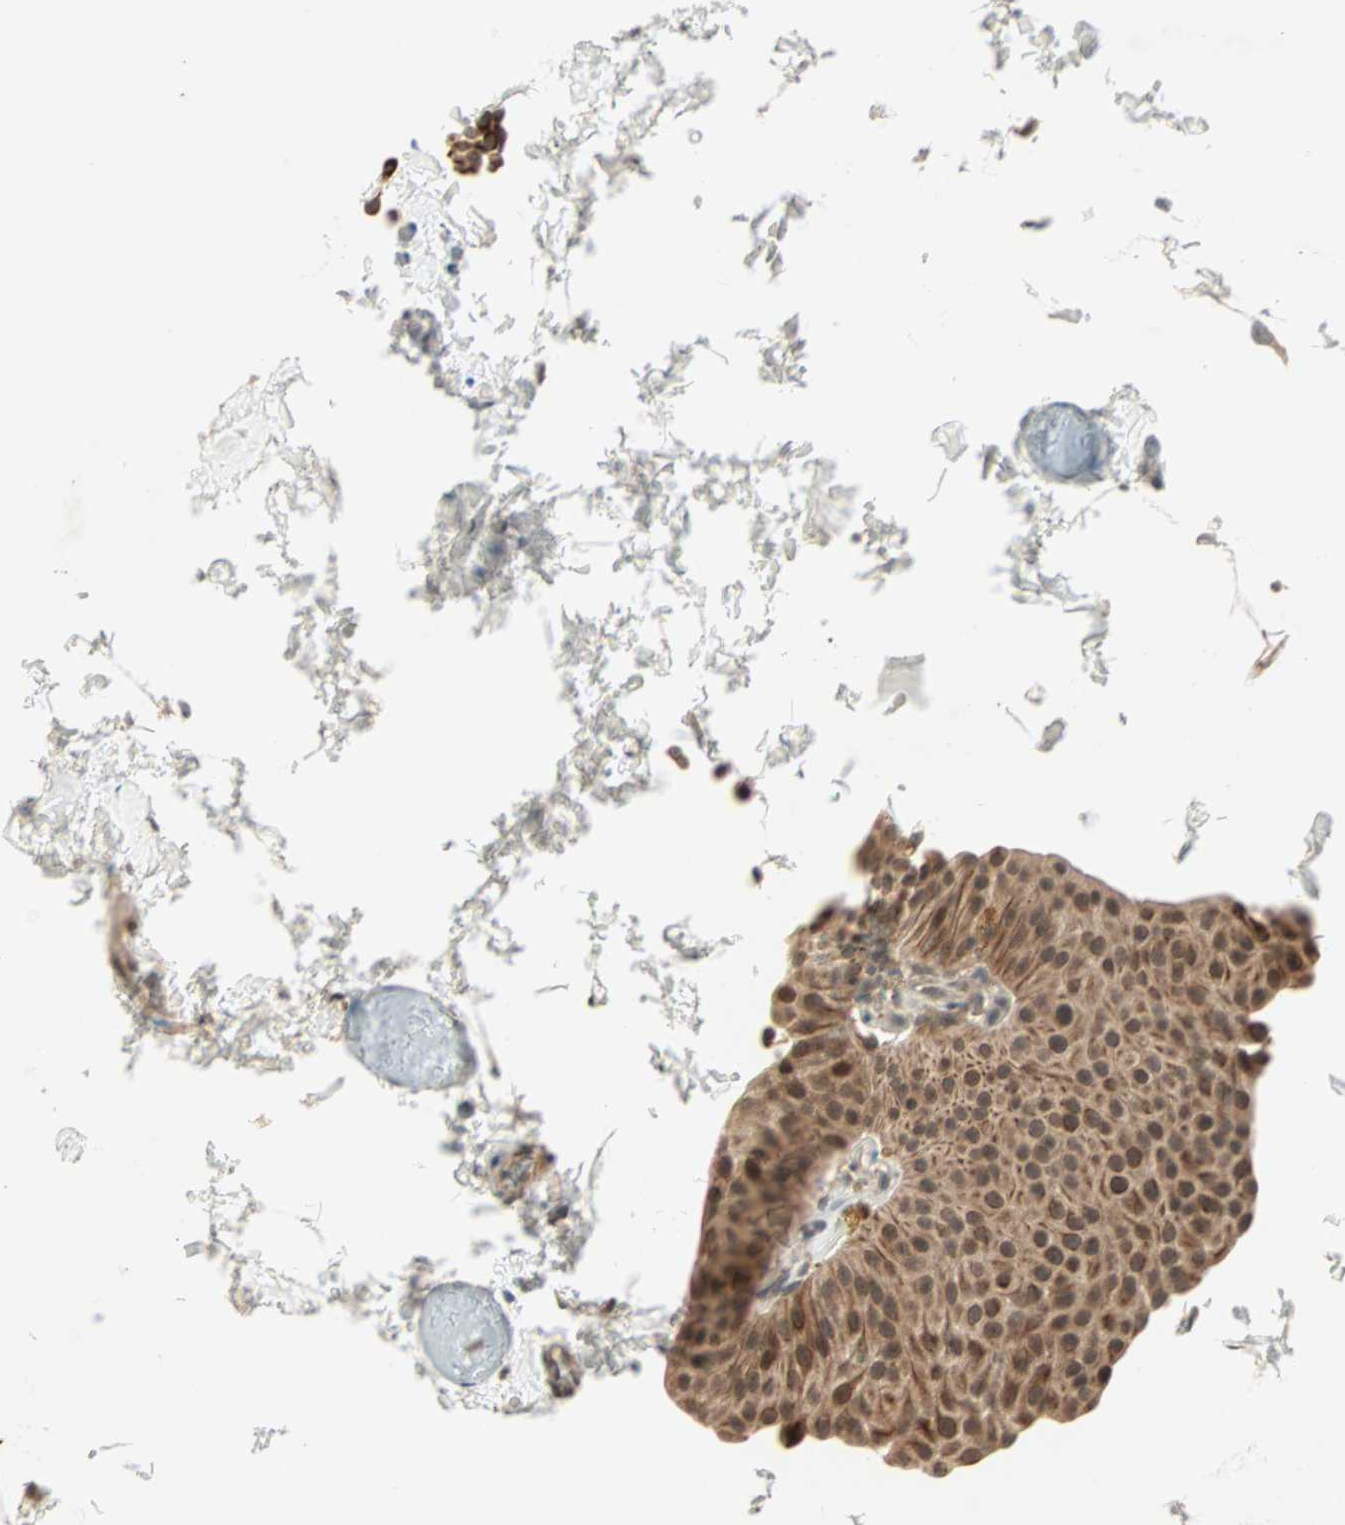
{"staining": {"intensity": "moderate", "quantity": ">75%", "location": "cytoplasmic/membranous,nuclear"}, "tissue": "urothelial cancer", "cell_type": "Tumor cells", "image_type": "cancer", "snomed": [{"axis": "morphology", "description": "Urothelial carcinoma, Low grade"}, {"axis": "topography", "description": "Urinary bladder"}], "caption": "DAB (3,3'-diaminobenzidine) immunohistochemical staining of urothelial cancer displays moderate cytoplasmic/membranous and nuclear protein positivity in about >75% of tumor cells.", "gene": "PGBD1", "patient": {"sex": "female", "age": 60}}